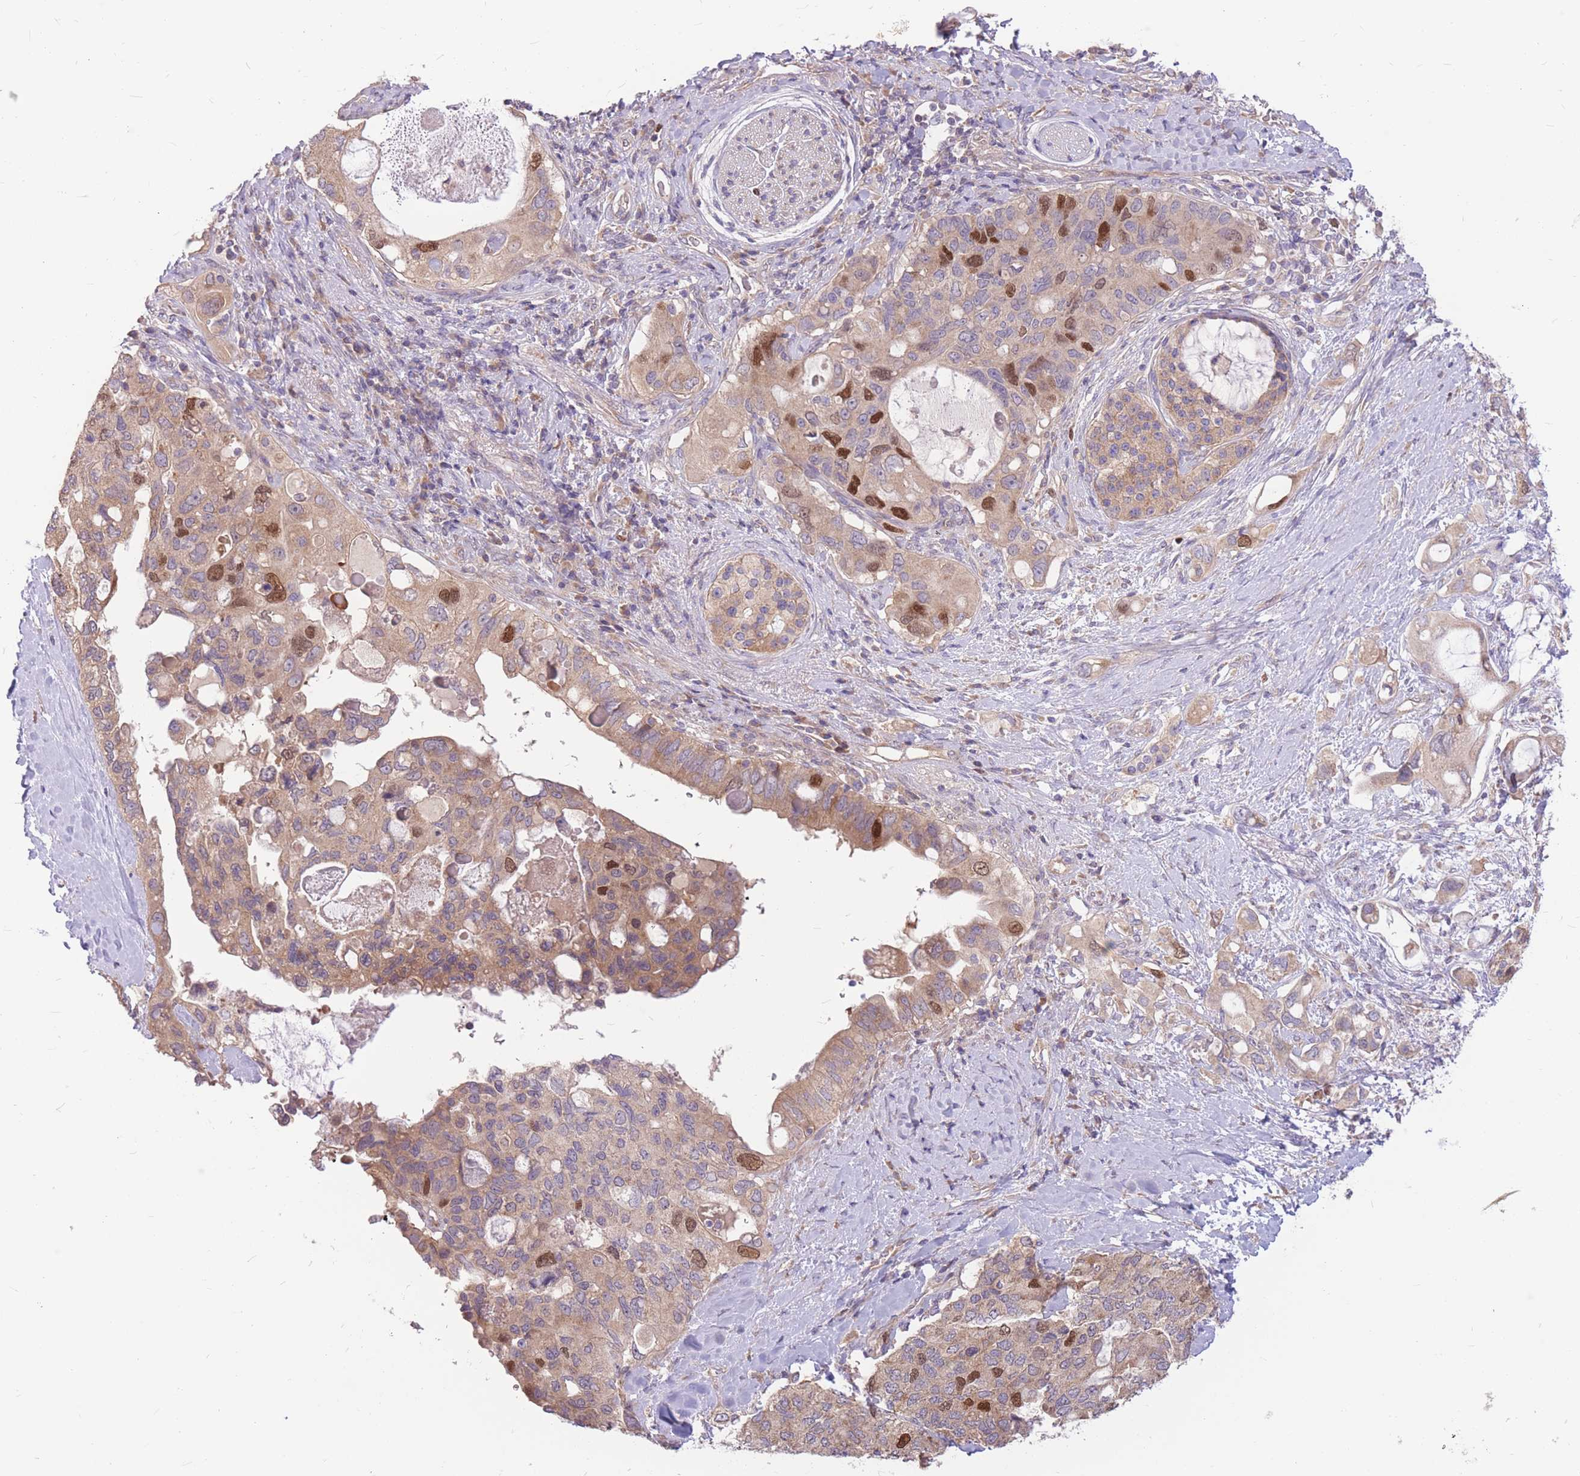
{"staining": {"intensity": "strong", "quantity": "<25%", "location": "cytoplasmic/membranous,nuclear"}, "tissue": "pancreatic cancer", "cell_type": "Tumor cells", "image_type": "cancer", "snomed": [{"axis": "morphology", "description": "Adenocarcinoma, NOS"}, {"axis": "topography", "description": "Pancreas"}], "caption": "The histopathology image shows immunohistochemical staining of pancreatic cancer (adenocarcinoma). There is strong cytoplasmic/membranous and nuclear expression is seen in approximately <25% of tumor cells.", "gene": "GMNN", "patient": {"sex": "female", "age": 56}}